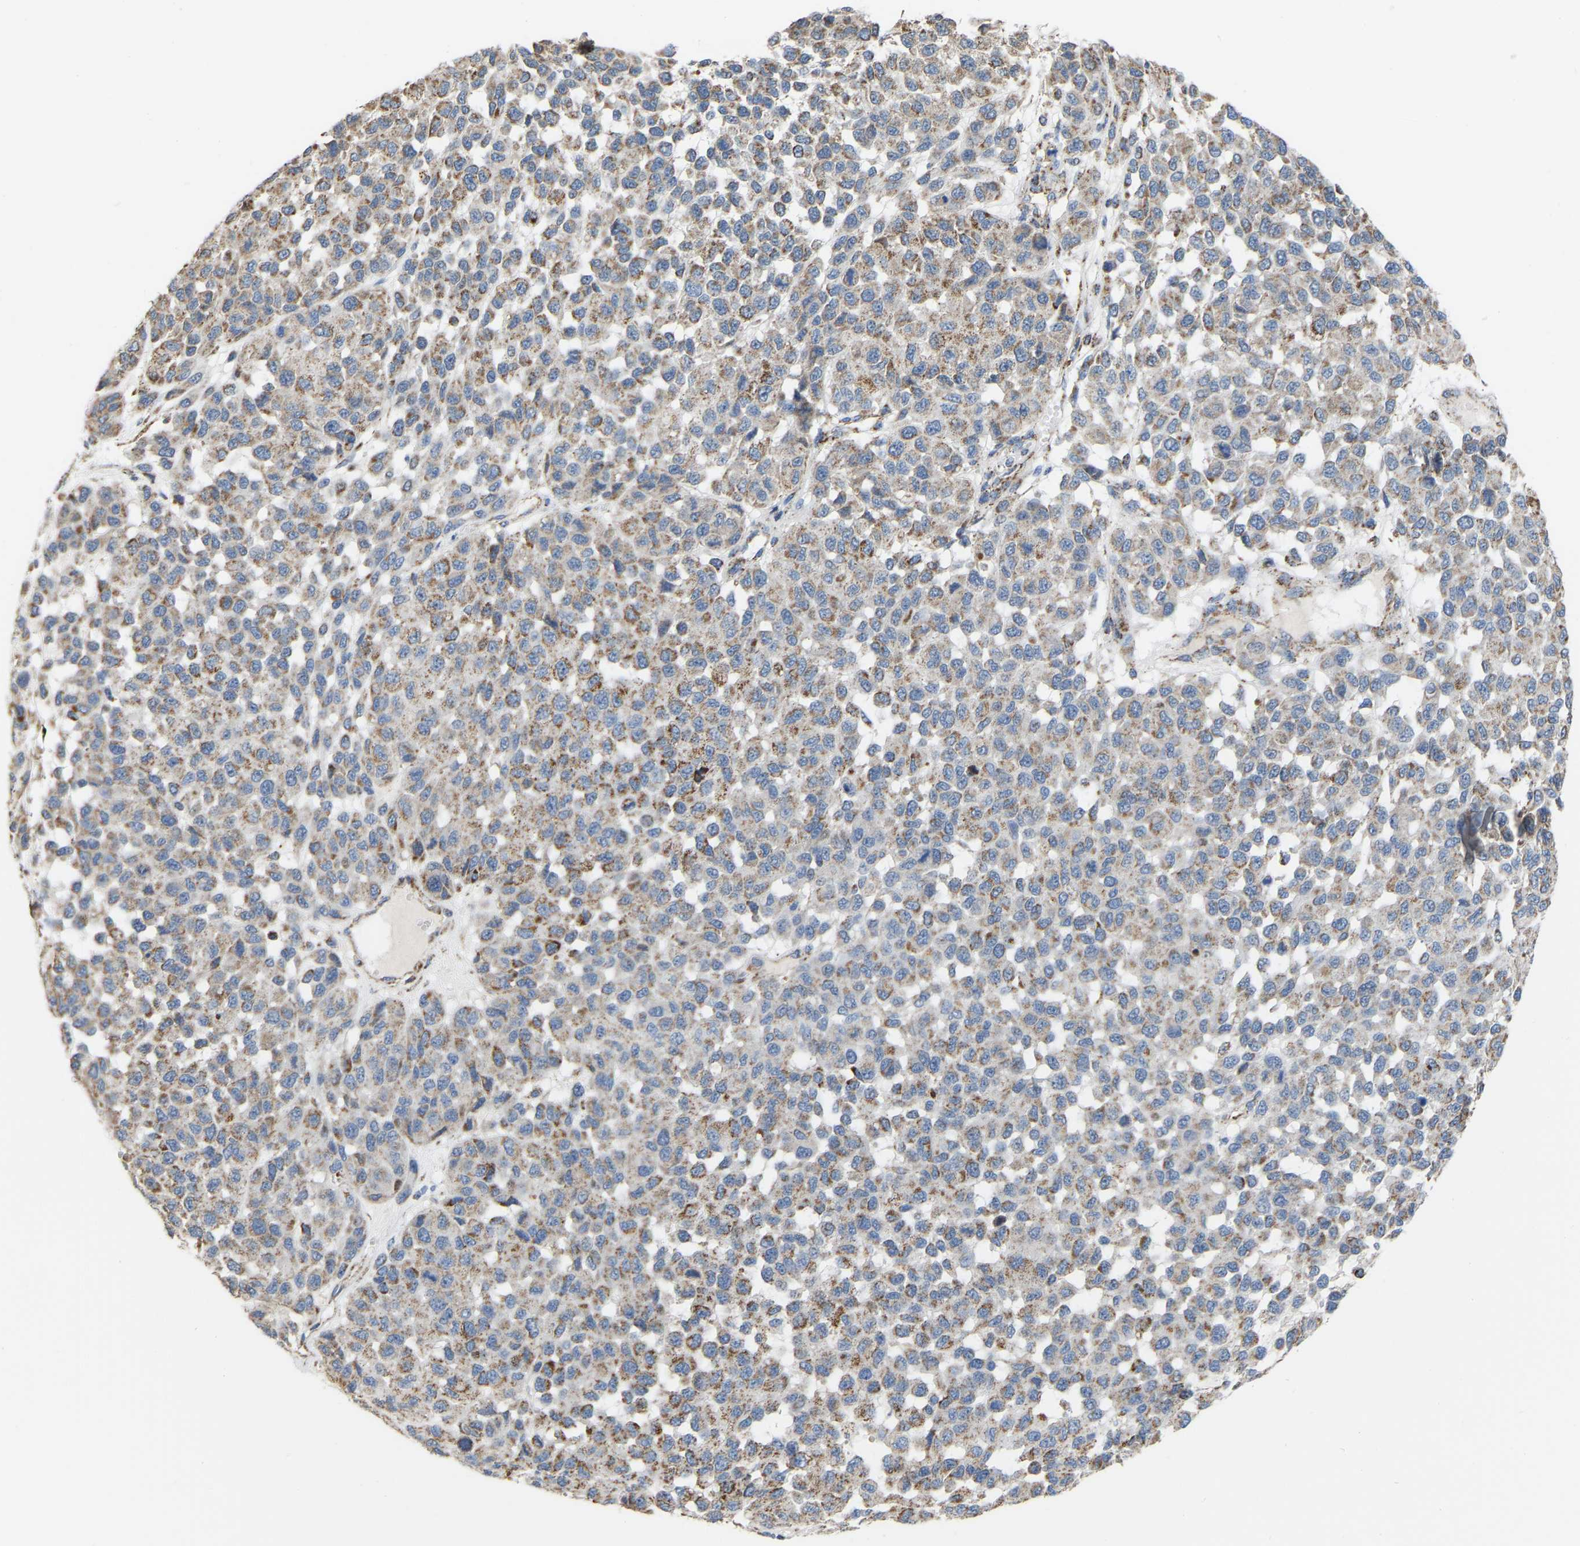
{"staining": {"intensity": "moderate", "quantity": "25%-75%", "location": "cytoplasmic/membranous"}, "tissue": "melanoma", "cell_type": "Tumor cells", "image_type": "cancer", "snomed": [{"axis": "morphology", "description": "Malignant melanoma, NOS"}, {"axis": "topography", "description": "Skin"}], "caption": "Protein staining of melanoma tissue exhibits moderate cytoplasmic/membranous positivity in approximately 25%-75% of tumor cells.", "gene": "CBLB", "patient": {"sex": "male", "age": 62}}